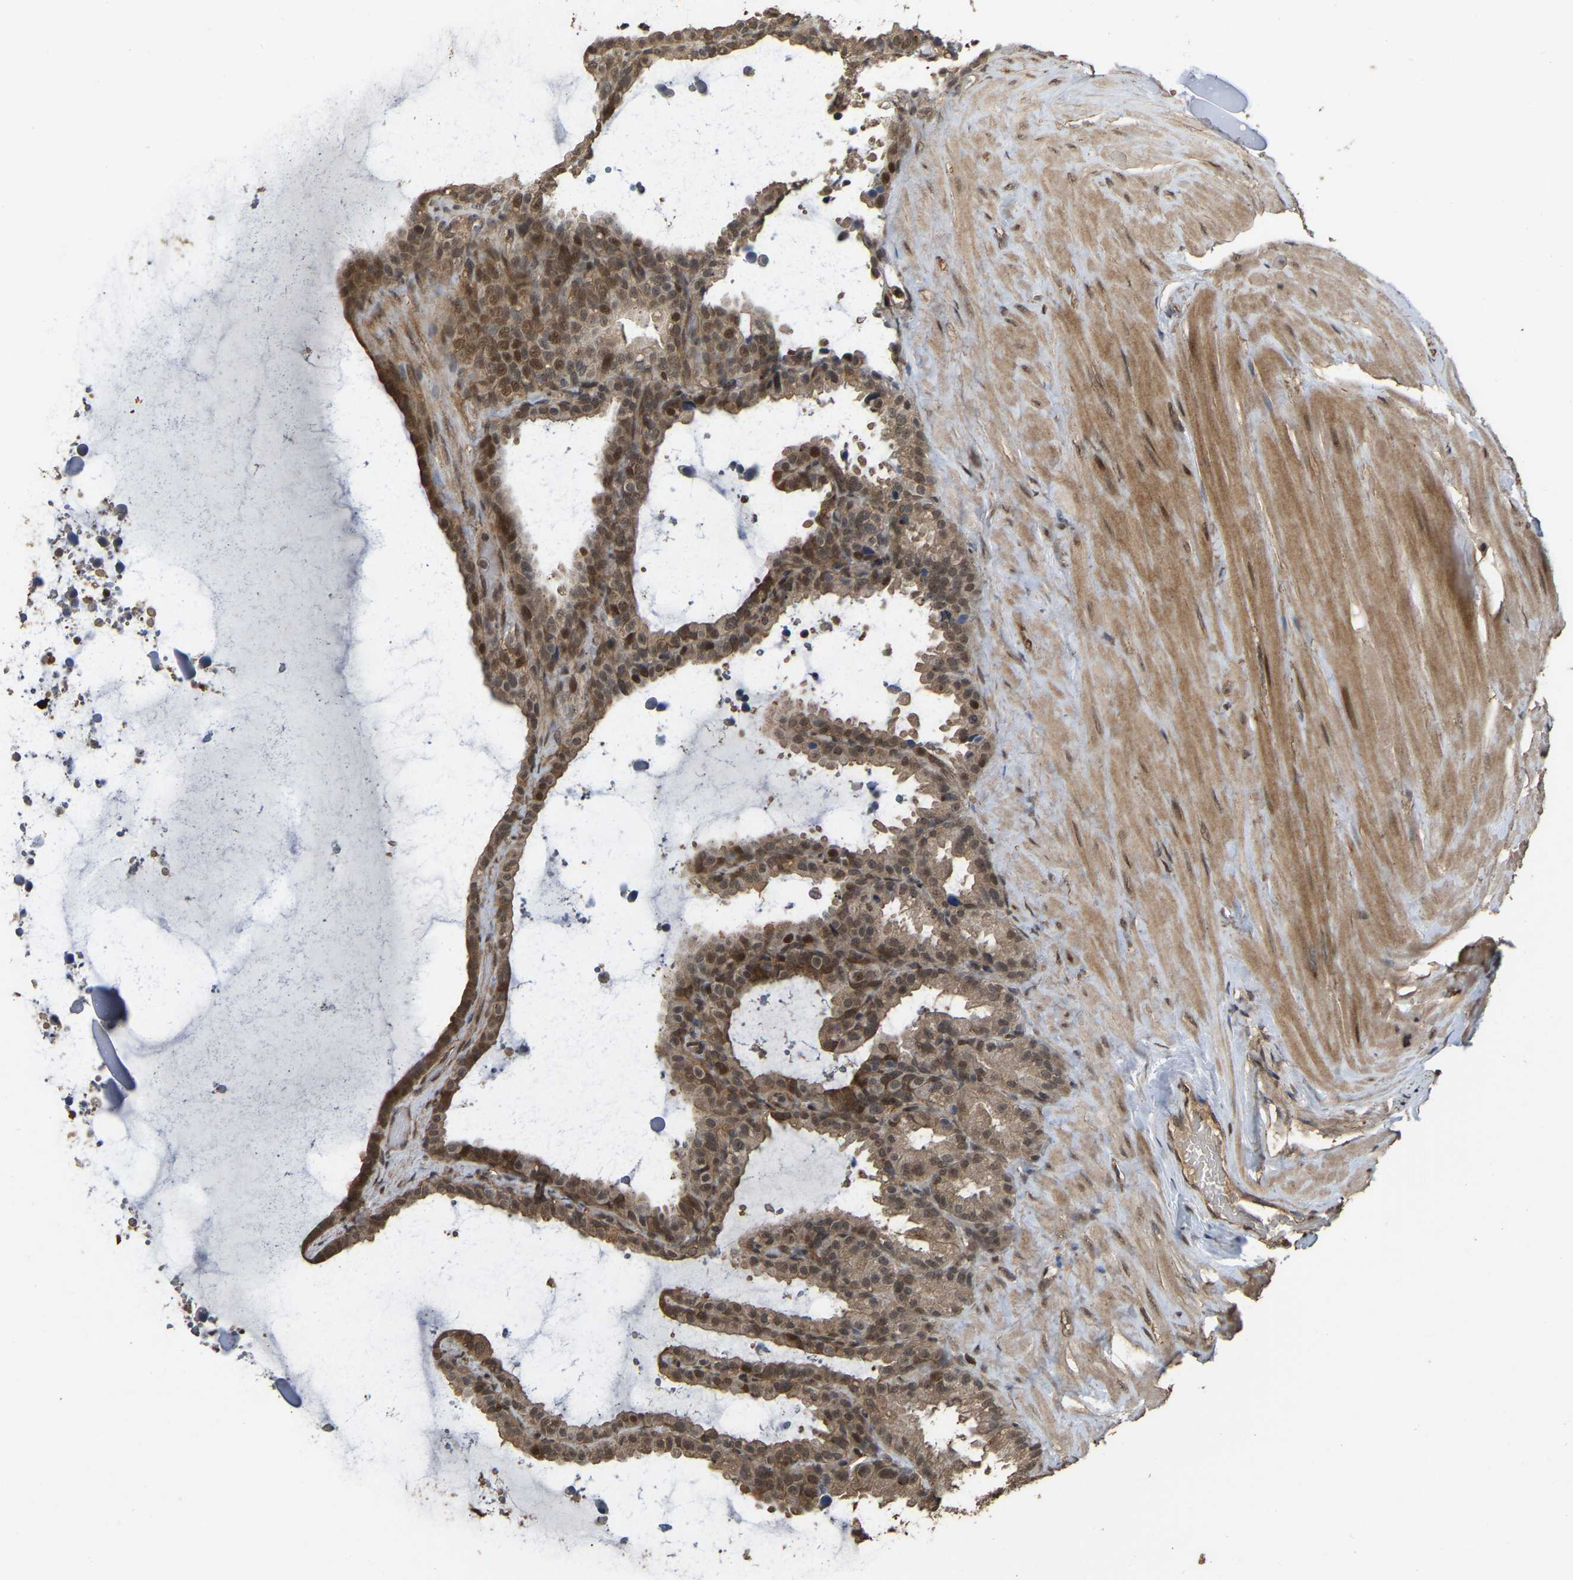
{"staining": {"intensity": "moderate", "quantity": ">75%", "location": "cytoplasmic/membranous,nuclear"}, "tissue": "seminal vesicle", "cell_type": "Glandular cells", "image_type": "normal", "snomed": [{"axis": "morphology", "description": "Normal tissue, NOS"}, {"axis": "topography", "description": "Seminal veicle"}], "caption": "High-magnification brightfield microscopy of benign seminal vesicle stained with DAB (brown) and counterstained with hematoxylin (blue). glandular cells exhibit moderate cytoplasmic/membranous,nuclear staining is identified in about>75% of cells.", "gene": "ARHGAP23", "patient": {"sex": "male", "age": 46}}